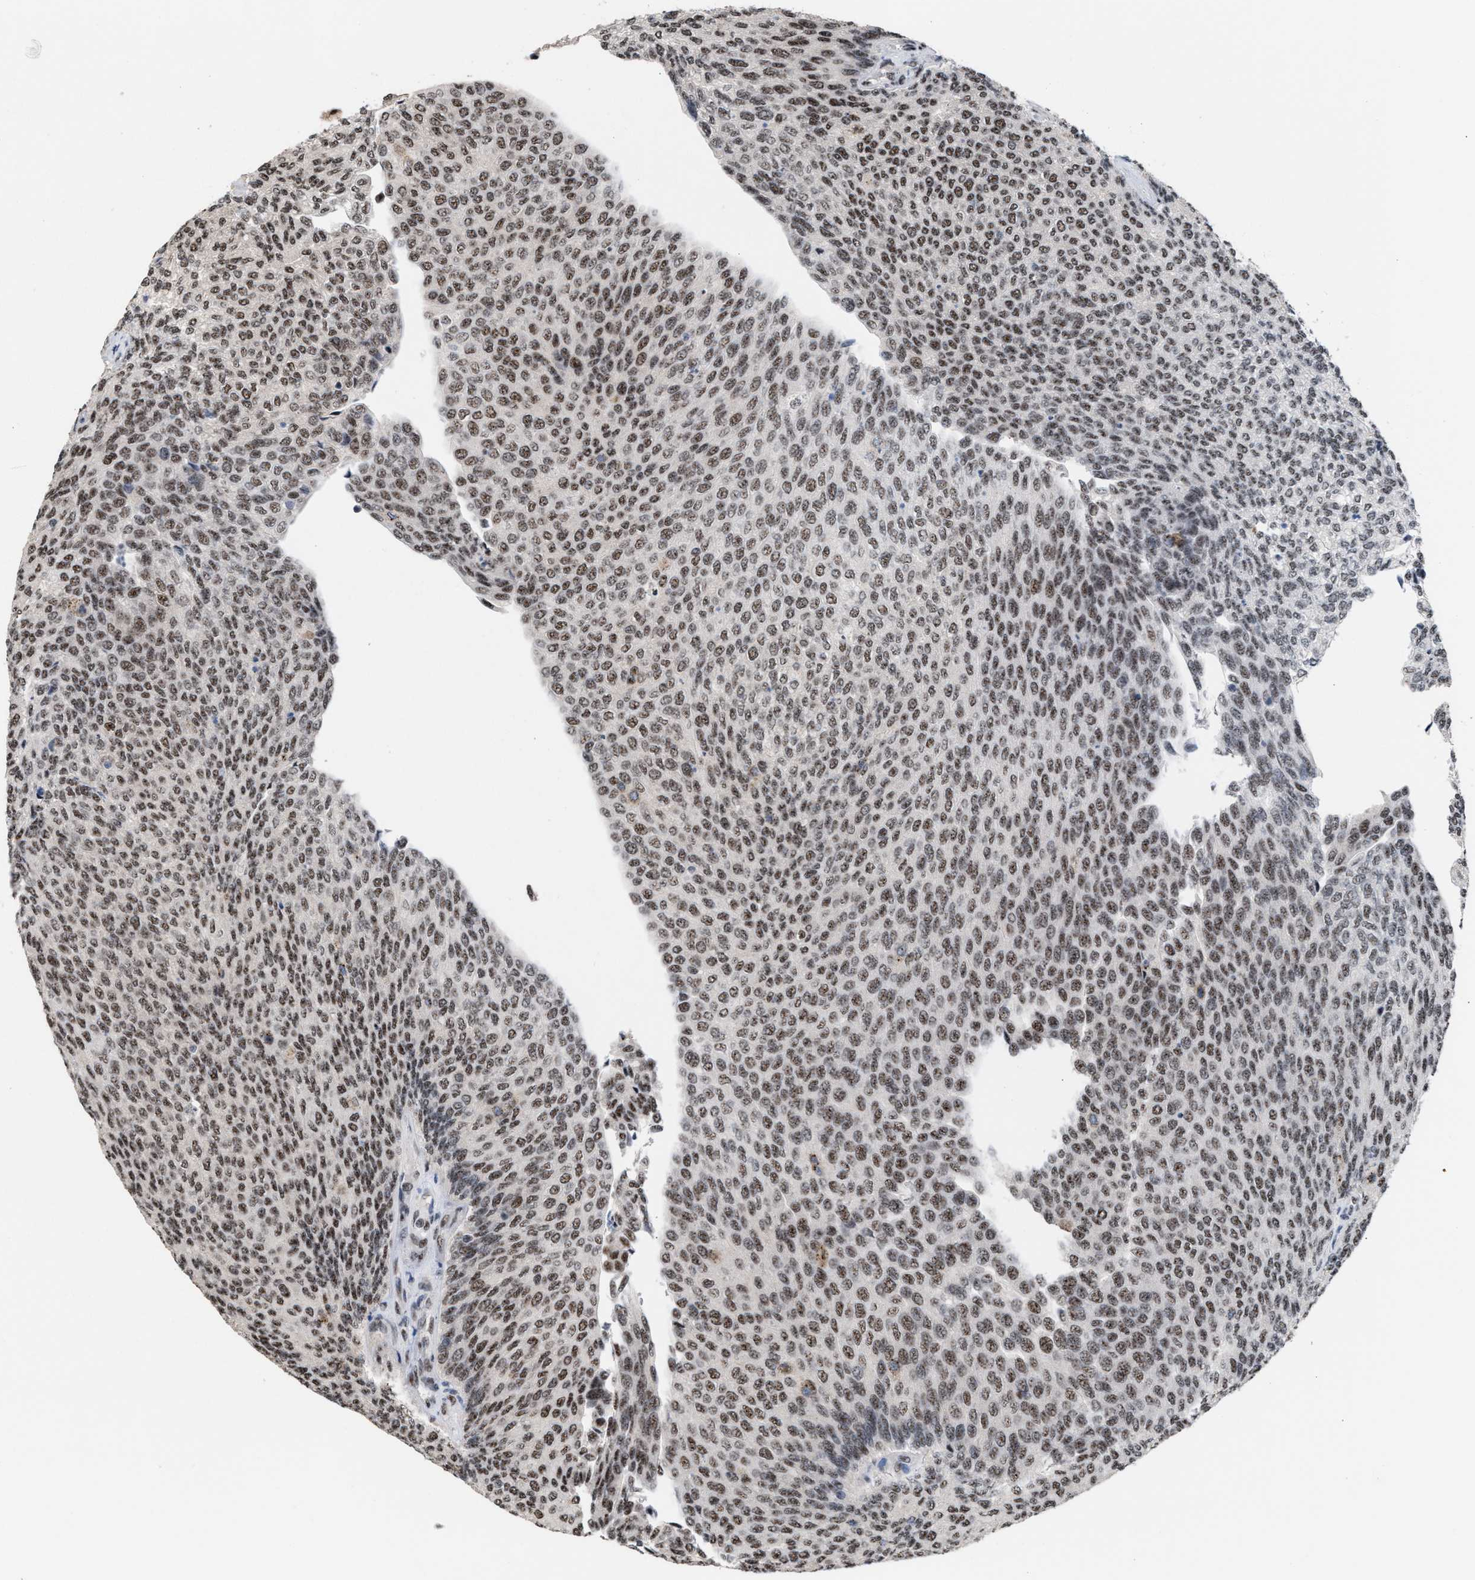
{"staining": {"intensity": "strong", "quantity": ">75%", "location": "nuclear"}, "tissue": "urothelial cancer", "cell_type": "Tumor cells", "image_type": "cancer", "snomed": [{"axis": "morphology", "description": "Urothelial carcinoma, Low grade"}, {"axis": "topography", "description": "Urinary bladder"}], "caption": "This micrograph displays IHC staining of urothelial cancer, with high strong nuclear positivity in approximately >75% of tumor cells.", "gene": "EIF4A3", "patient": {"sex": "female", "age": 79}}